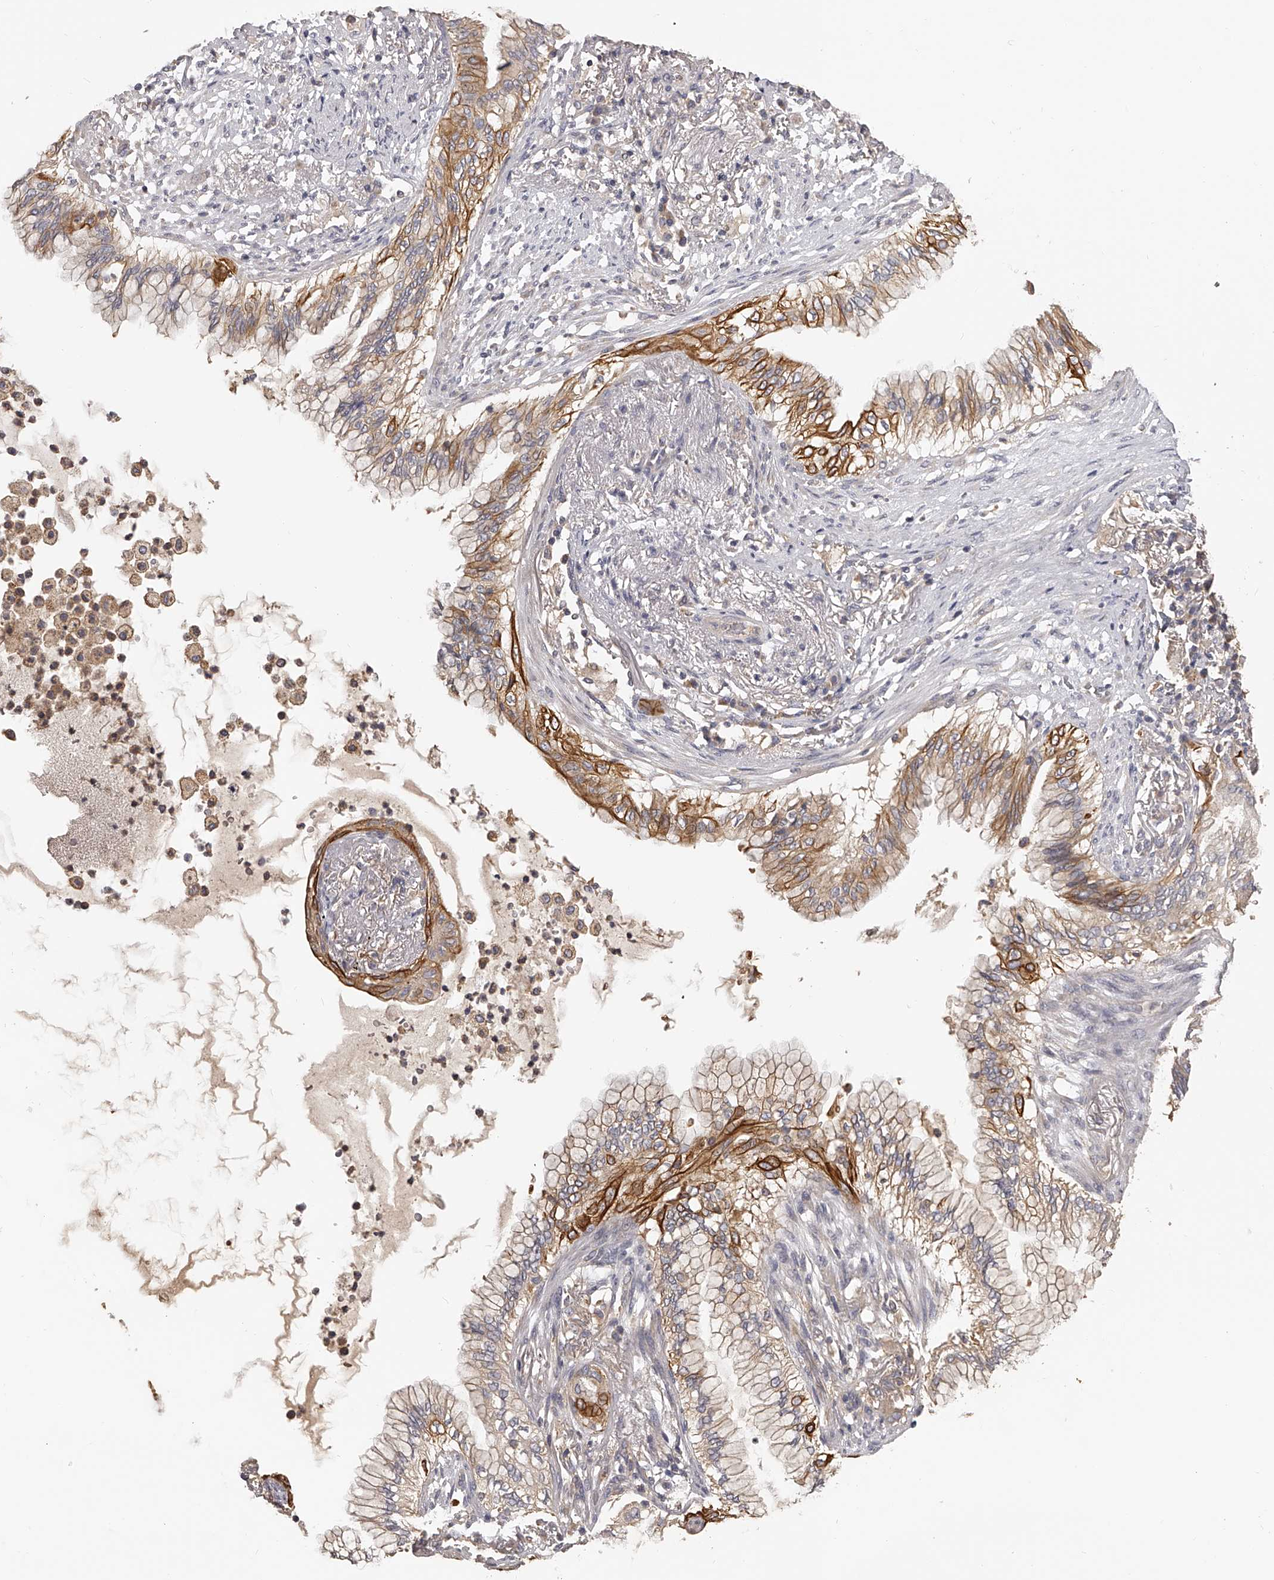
{"staining": {"intensity": "strong", "quantity": "25%-75%", "location": "cytoplasmic/membranous"}, "tissue": "lung cancer", "cell_type": "Tumor cells", "image_type": "cancer", "snomed": [{"axis": "morphology", "description": "Adenocarcinoma, NOS"}, {"axis": "topography", "description": "Lung"}], "caption": "IHC of lung adenocarcinoma reveals high levels of strong cytoplasmic/membranous expression in approximately 25%-75% of tumor cells.", "gene": "TNN", "patient": {"sex": "female", "age": 70}}